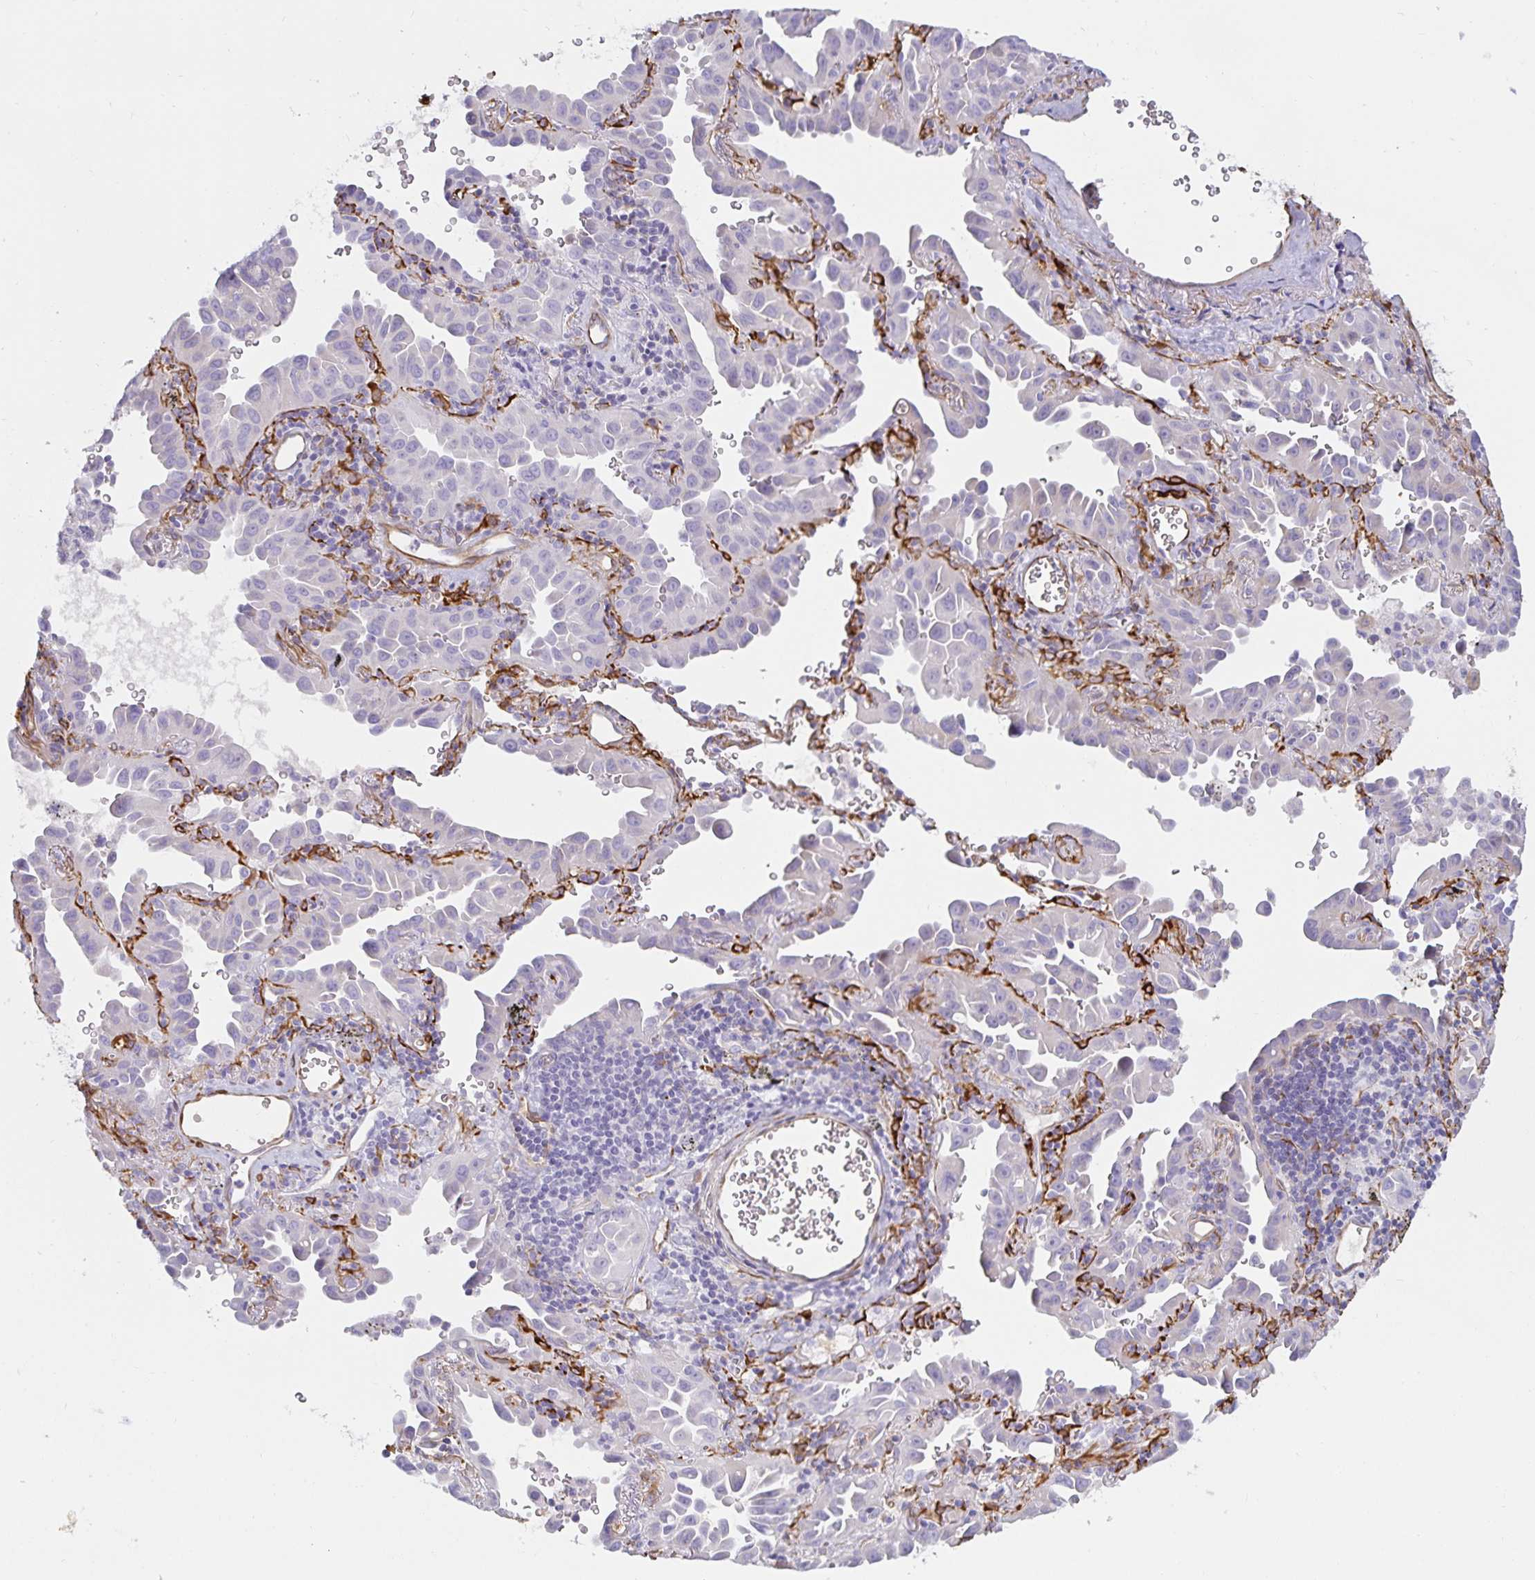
{"staining": {"intensity": "negative", "quantity": "none", "location": "none"}, "tissue": "lung cancer", "cell_type": "Tumor cells", "image_type": "cancer", "snomed": [{"axis": "morphology", "description": "Adenocarcinoma, NOS"}, {"axis": "topography", "description": "Lung"}], "caption": "IHC of human lung cancer exhibits no expression in tumor cells.", "gene": "SPAG4", "patient": {"sex": "male", "age": 68}}